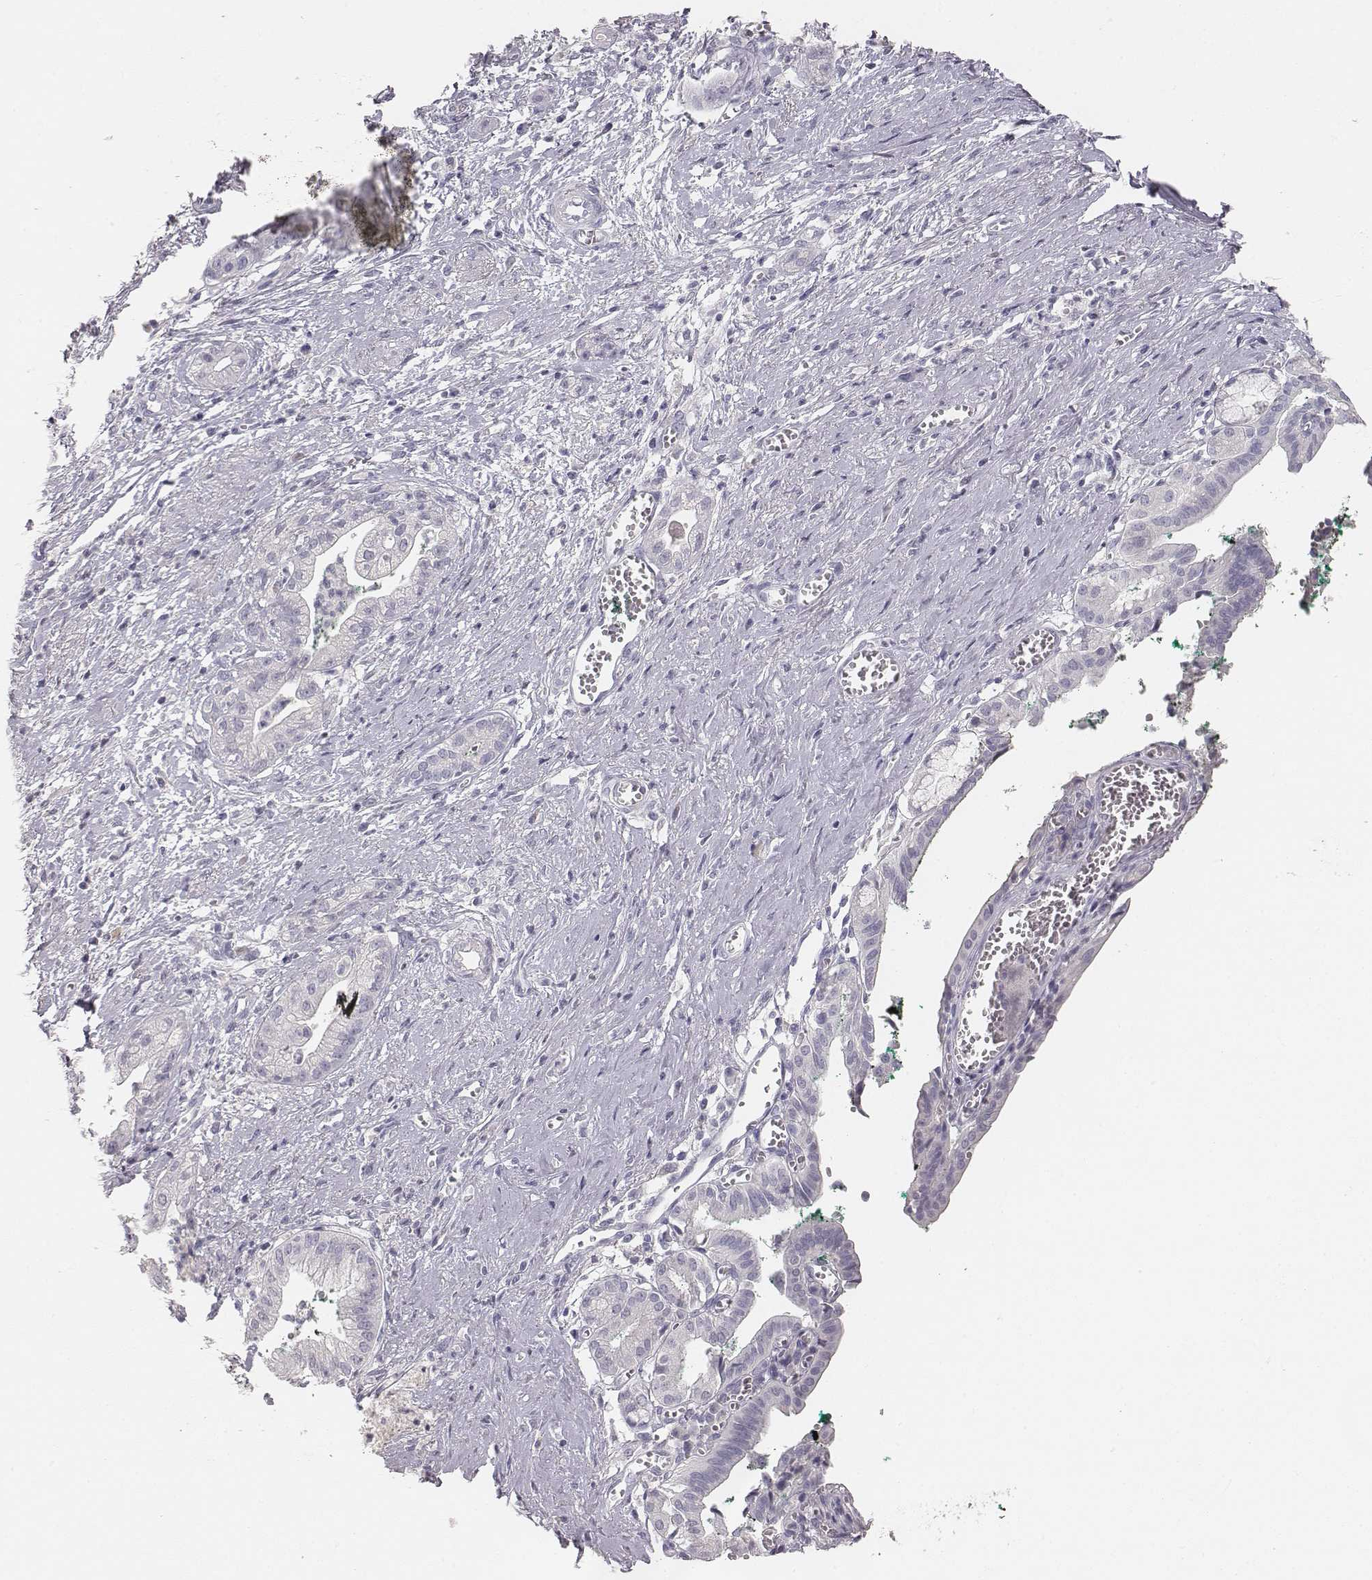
{"staining": {"intensity": "negative", "quantity": "none", "location": "none"}, "tissue": "pancreatic cancer", "cell_type": "Tumor cells", "image_type": "cancer", "snomed": [{"axis": "morphology", "description": "Normal tissue, NOS"}, {"axis": "morphology", "description": "Adenocarcinoma, NOS"}, {"axis": "topography", "description": "Lymph node"}, {"axis": "topography", "description": "Pancreas"}], "caption": "Pancreatic cancer stained for a protein using immunohistochemistry (IHC) reveals no positivity tumor cells.", "gene": "MYH6", "patient": {"sex": "female", "age": 58}}